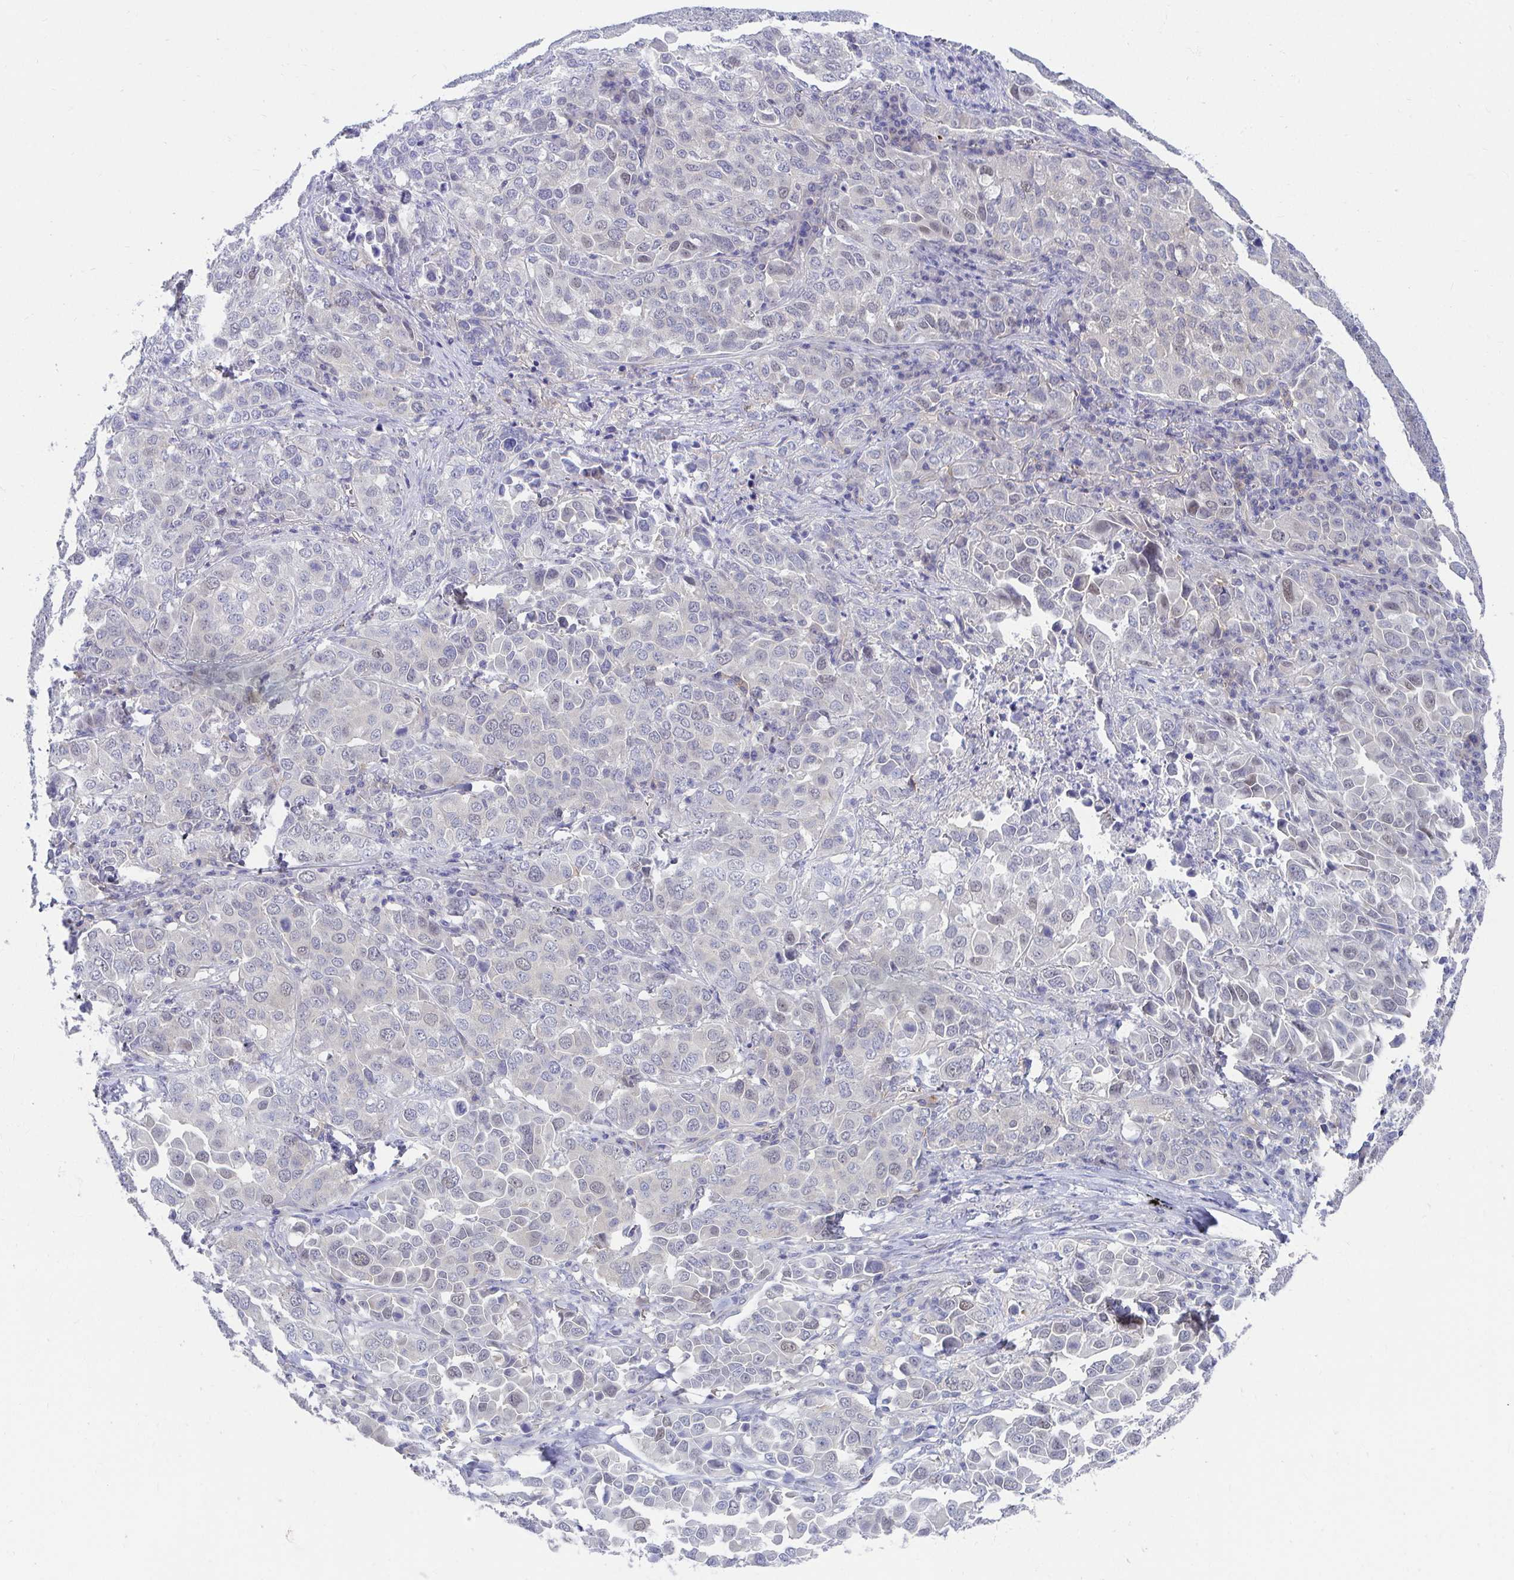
{"staining": {"intensity": "negative", "quantity": "none", "location": "none"}, "tissue": "lung cancer", "cell_type": "Tumor cells", "image_type": "cancer", "snomed": [{"axis": "morphology", "description": "Adenocarcinoma, NOS"}, {"axis": "morphology", "description": "Adenocarcinoma, metastatic, NOS"}, {"axis": "topography", "description": "Lymph node"}, {"axis": "topography", "description": "Lung"}], "caption": "Tumor cells show no significant positivity in adenocarcinoma (lung). The staining was performed using DAB (3,3'-diaminobenzidine) to visualize the protein expression in brown, while the nuclei were stained in blue with hematoxylin (Magnification: 20x).", "gene": "C19orf81", "patient": {"sex": "female", "age": 65}}